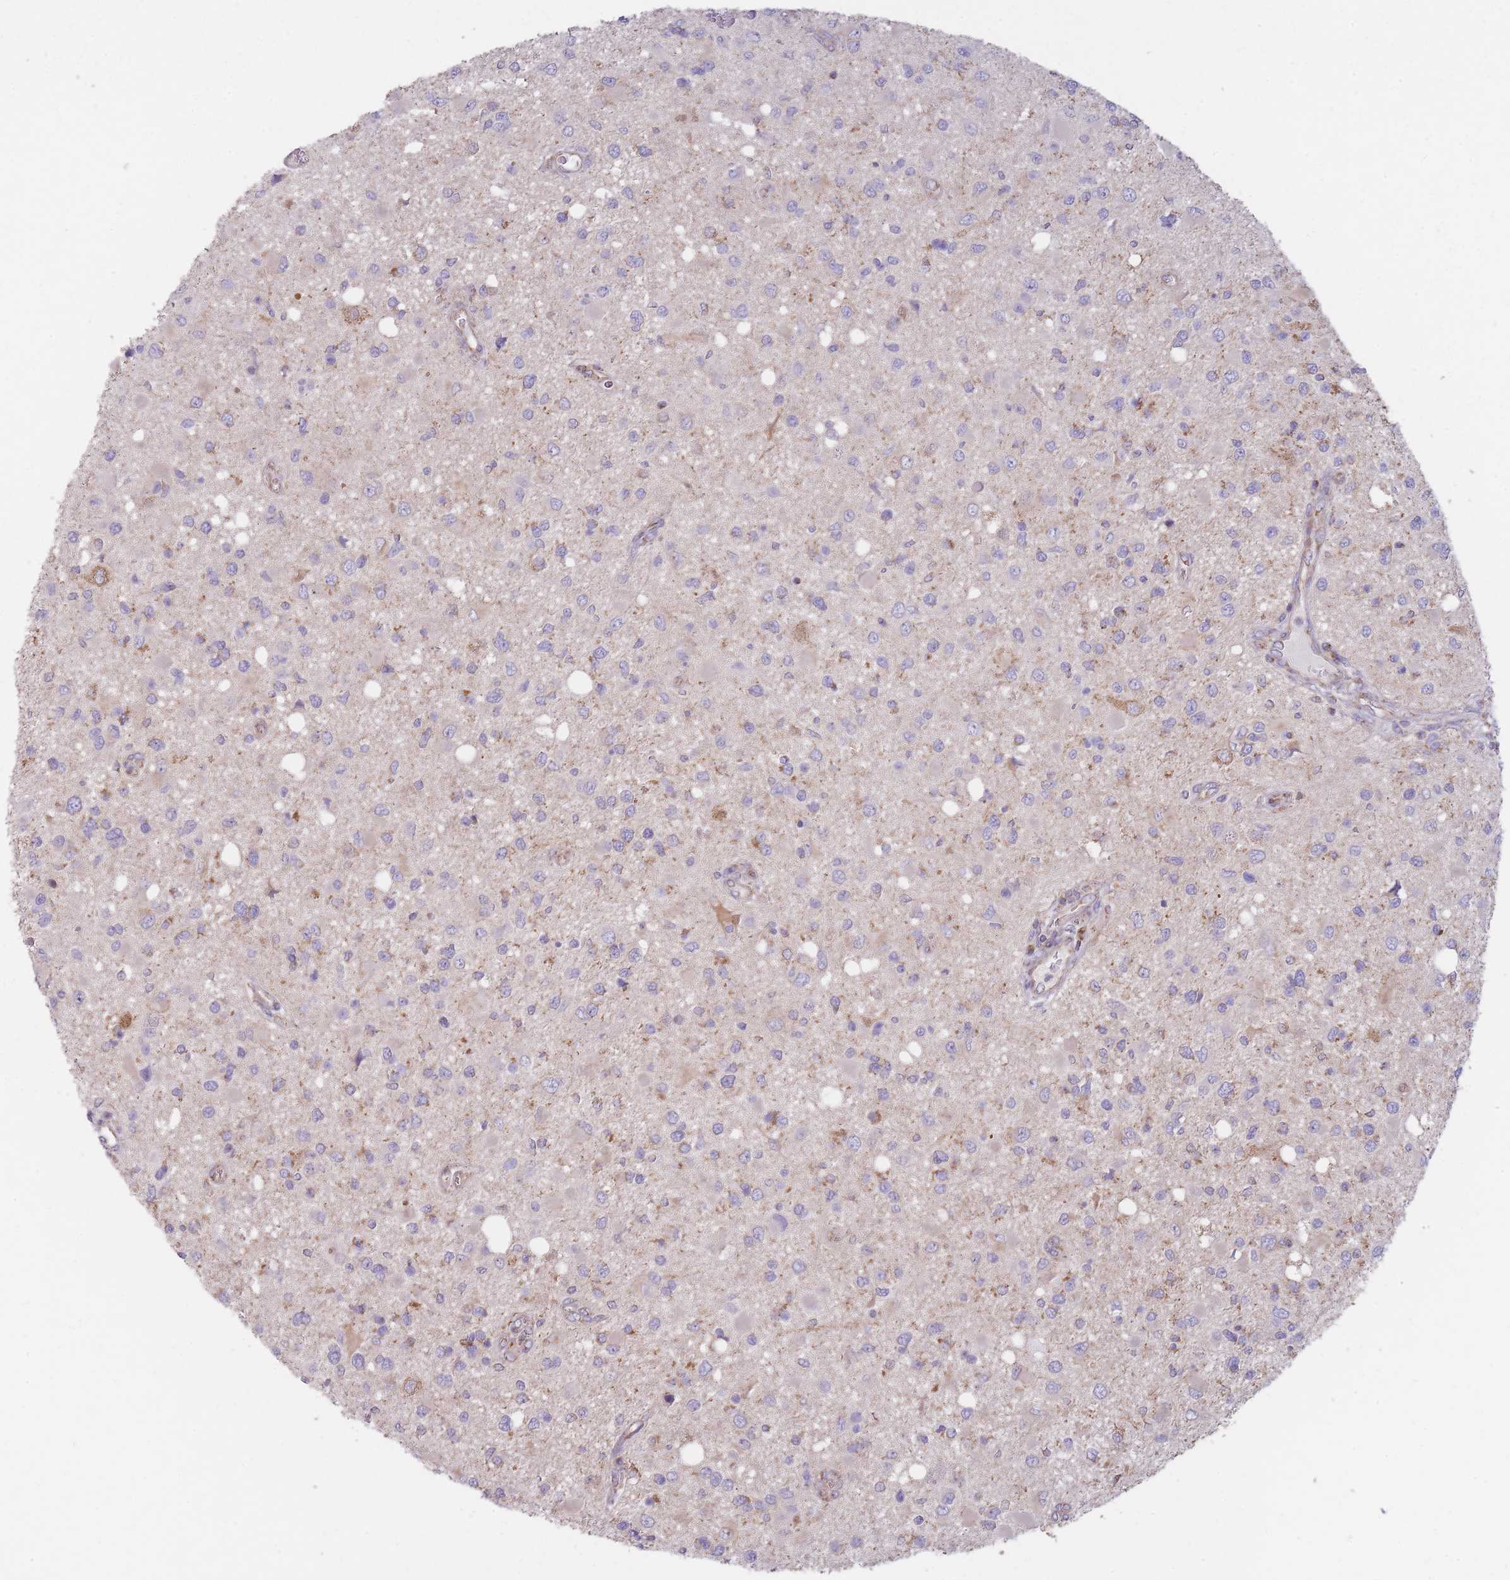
{"staining": {"intensity": "negative", "quantity": "none", "location": "none"}, "tissue": "glioma", "cell_type": "Tumor cells", "image_type": "cancer", "snomed": [{"axis": "morphology", "description": "Glioma, malignant, High grade"}, {"axis": "topography", "description": "Brain"}], "caption": "Immunohistochemistry (IHC) image of neoplastic tissue: human high-grade glioma (malignant) stained with DAB (3,3'-diaminobenzidine) demonstrates no significant protein staining in tumor cells.", "gene": "NDUFA9", "patient": {"sex": "male", "age": 53}}